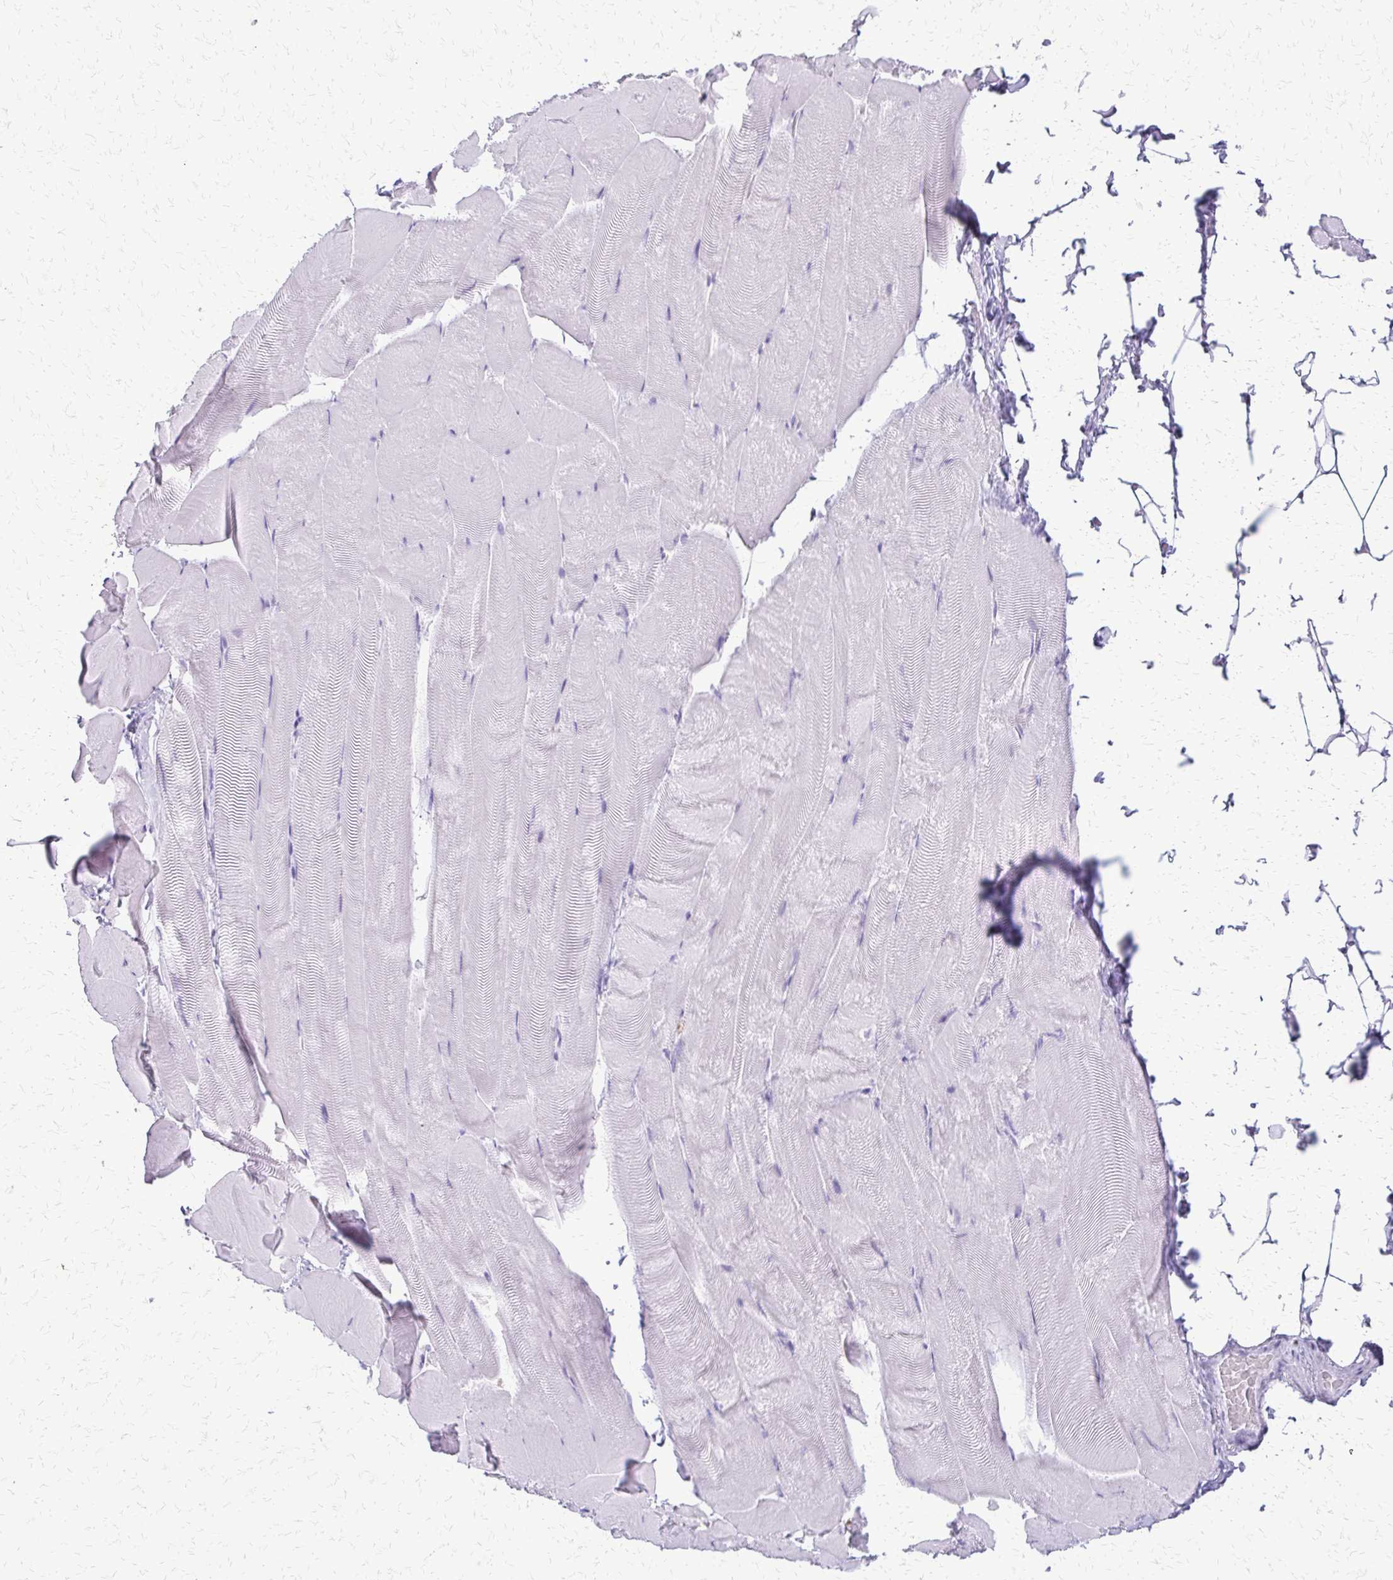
{"staining": {"intensity": "negative", "quantity": "none", "location": "none"}, "tissue": "skeletal muscle", "cell_type": "Myocytes", "image_type": "normal", "snomed": [{"axis": "morphology", "description": "Normal tissue, NOS"}, {"axis": "topography", "description": "Skeletal muscle"}], "caption": "This is an IHC histopathology image of unremarkable human skeletal muscle. There is no expression in myocytes.", "gene": "FAM162B", "patient": {"sex": "female", "age": 64}}